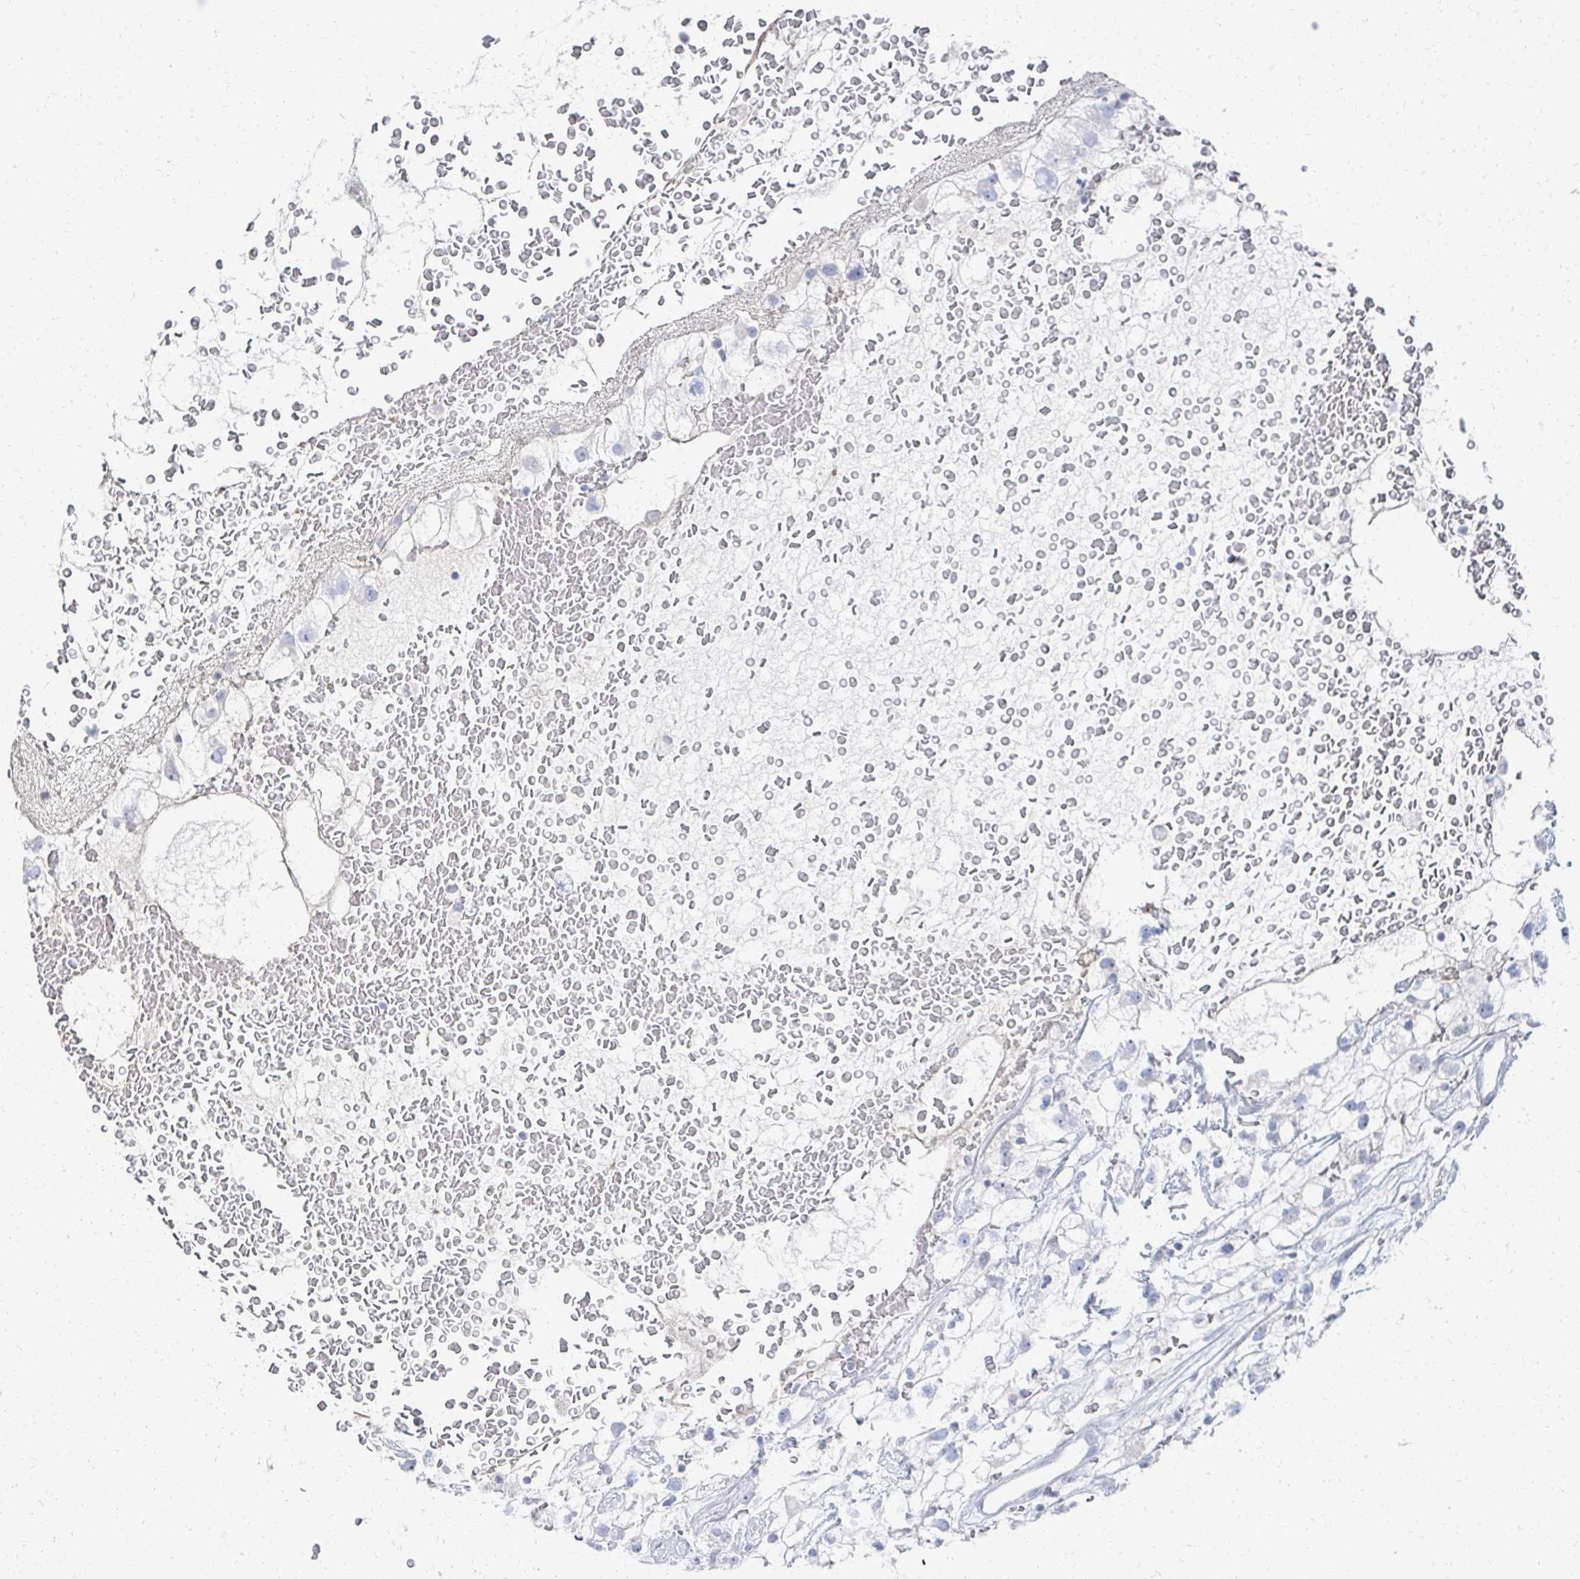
{"staining": {"intensity": "negative", "quantity": "none", "location": "none"}, "tissue": "renal cancer", "cell_type": "Tumor cells", "image_type": "cancer", "snomed": [{"axis": "morphology", "description": "Adenocarcinoma, NOS"}, {"axis": "topography", "description": "Kidney"}], "caption": "High magnification brightfield microscopy of adenocarcinoma (renal) stained with DAB (3,3'-diaminobenzidine) (brown) and counterstained with hematoxylin (blue): tumor cells show no significant staining.", "gene": "PRR20A", "patient": {"sex": "male", "age": 59}}